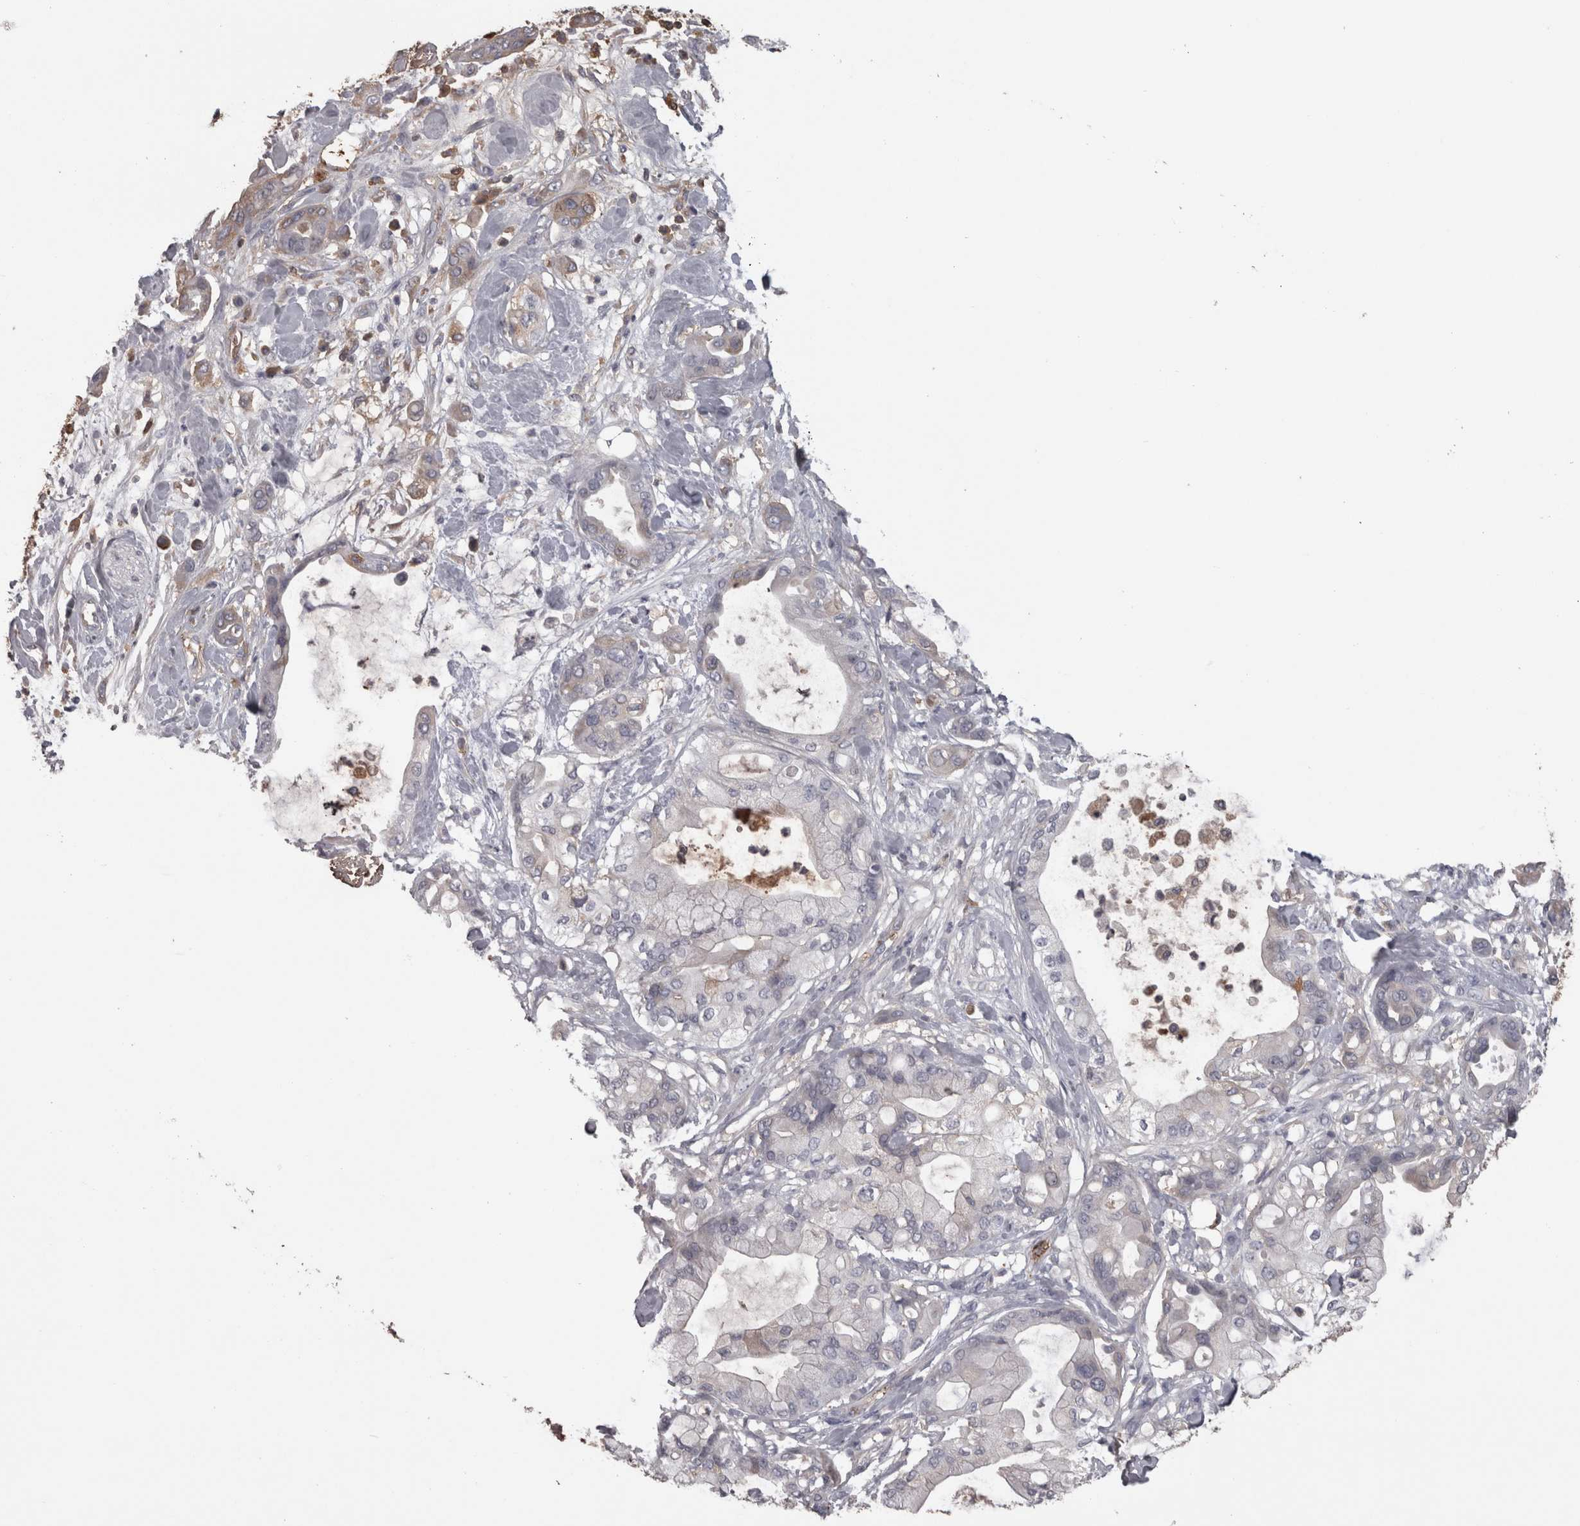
{"staining": {"intensity": "moderate", "quantity": "25%-75%", "location": "cytoplasmic/membranous"}, "tissue": "pancreatic cancer", "cell_type": "Tumor cells", "image_type": "cancer", "snomed": [{"axis": "morphology", "description": "Adenocarcinoma, NOS"}, {"axis": "morphology", "description": "Adenocarcinoma, metastatic, NOS"}, {"axis": "topography", "description": "Lymph node"}, {"axis": "topography", "description": "Pancreas"}, {"axis": "topography", "description": "Duodenum"}], "caption": "Immunohistochemical staining of human pancreatic adenocarcinoma exhibits medium levels of moderate cytoplasmic/membranous protein staining in approximately 25%-75% of tumor cells.", "gene": "SAA4", "patient": {"sex": "female", "age": 64}}